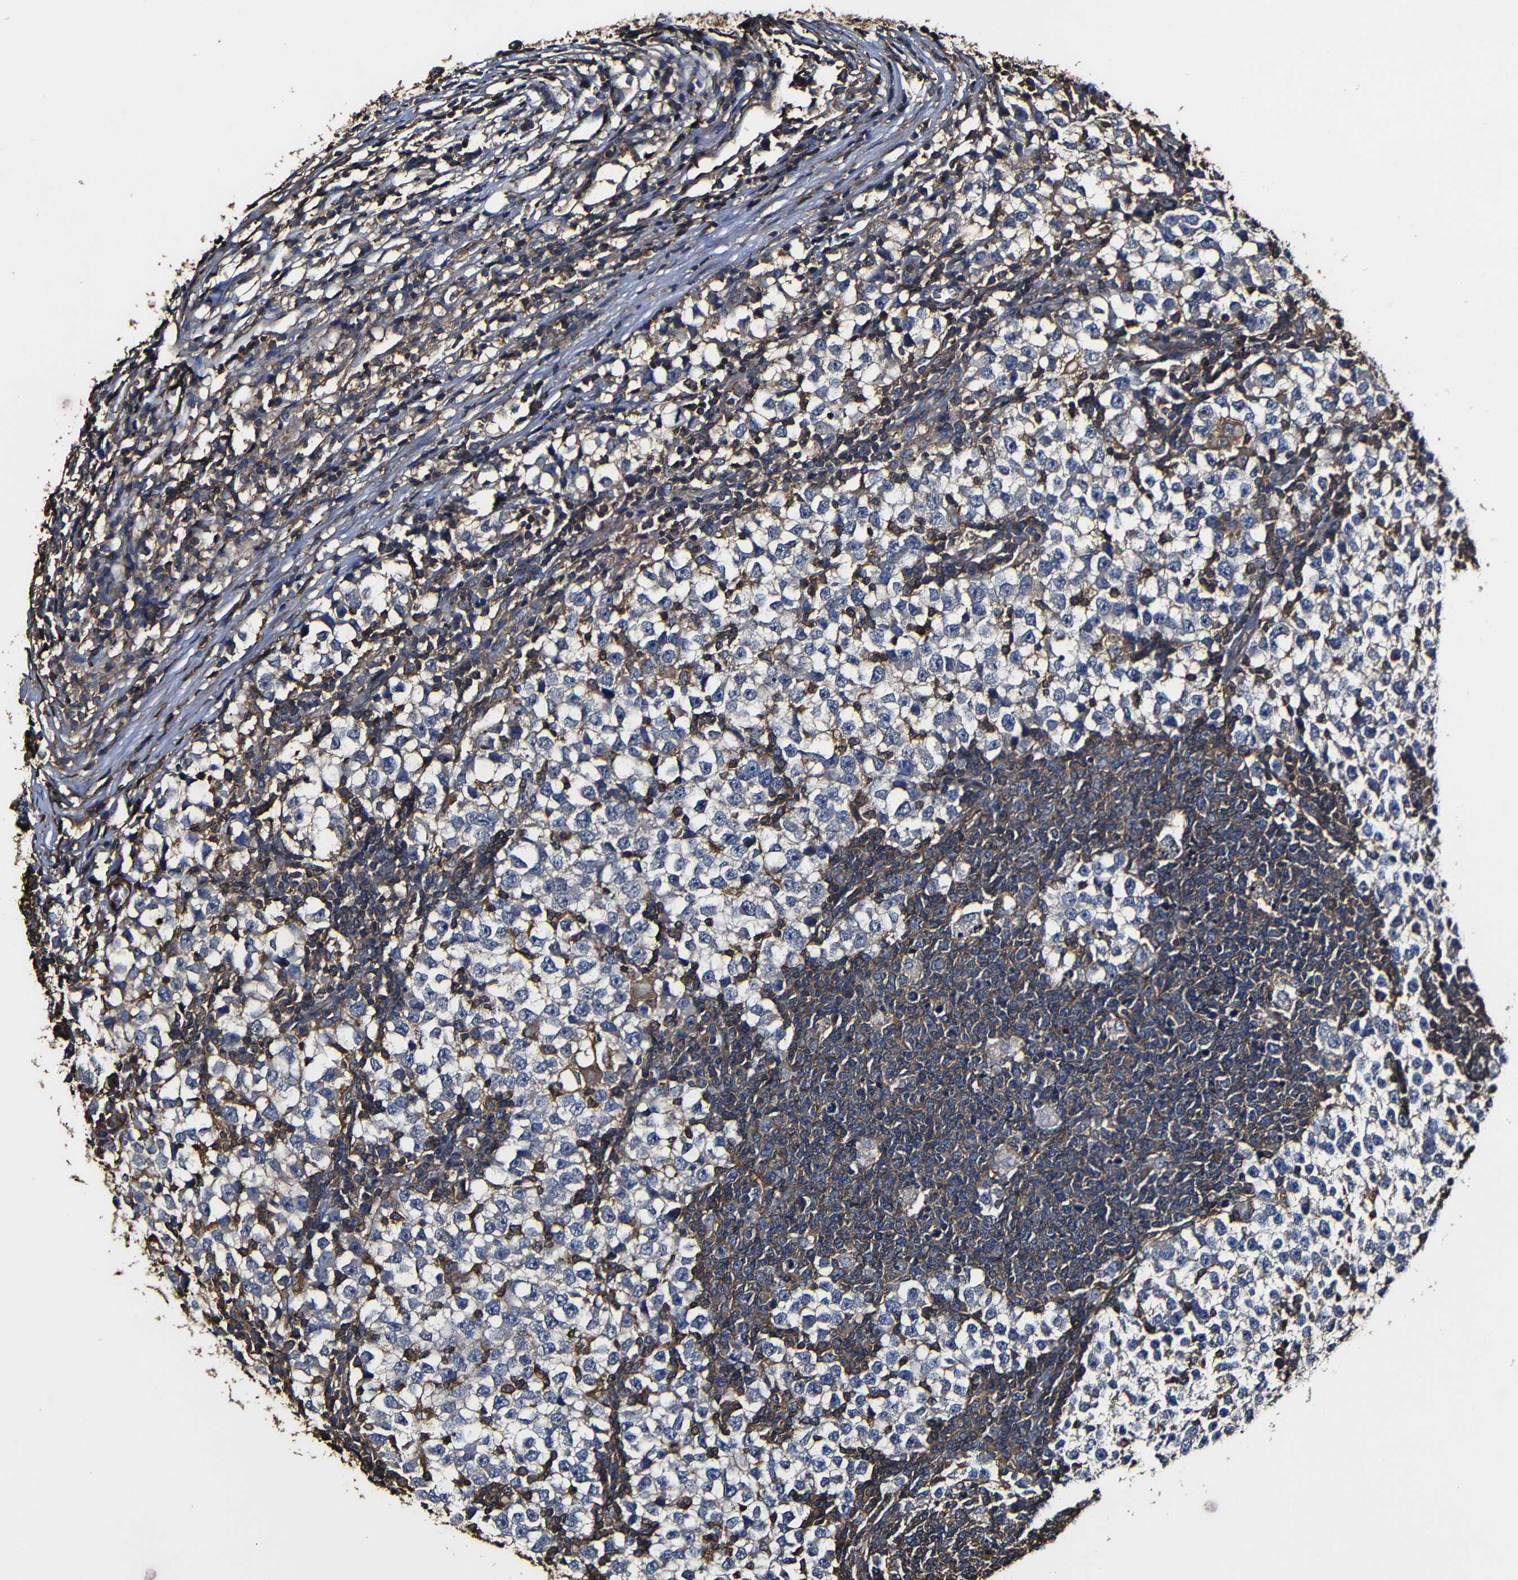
{"staining": {"intensity": "negative", "quantity": "none", "location": "none"}, "tissue": "testis cancer", "cell_type": "Tumor cells", "image_type": "cancer", "snomed": [{"axis": "morphology", "description": "Seminoma, NOS"}, {"axis": "topography", "description": "Testis"}], "caption": "Human testis seminoma stained for a protein using immunohistochemistry exhibits no expression in tumor cells.", "gene": "MSN", "patient": {"sex": "male", "age": 65}}